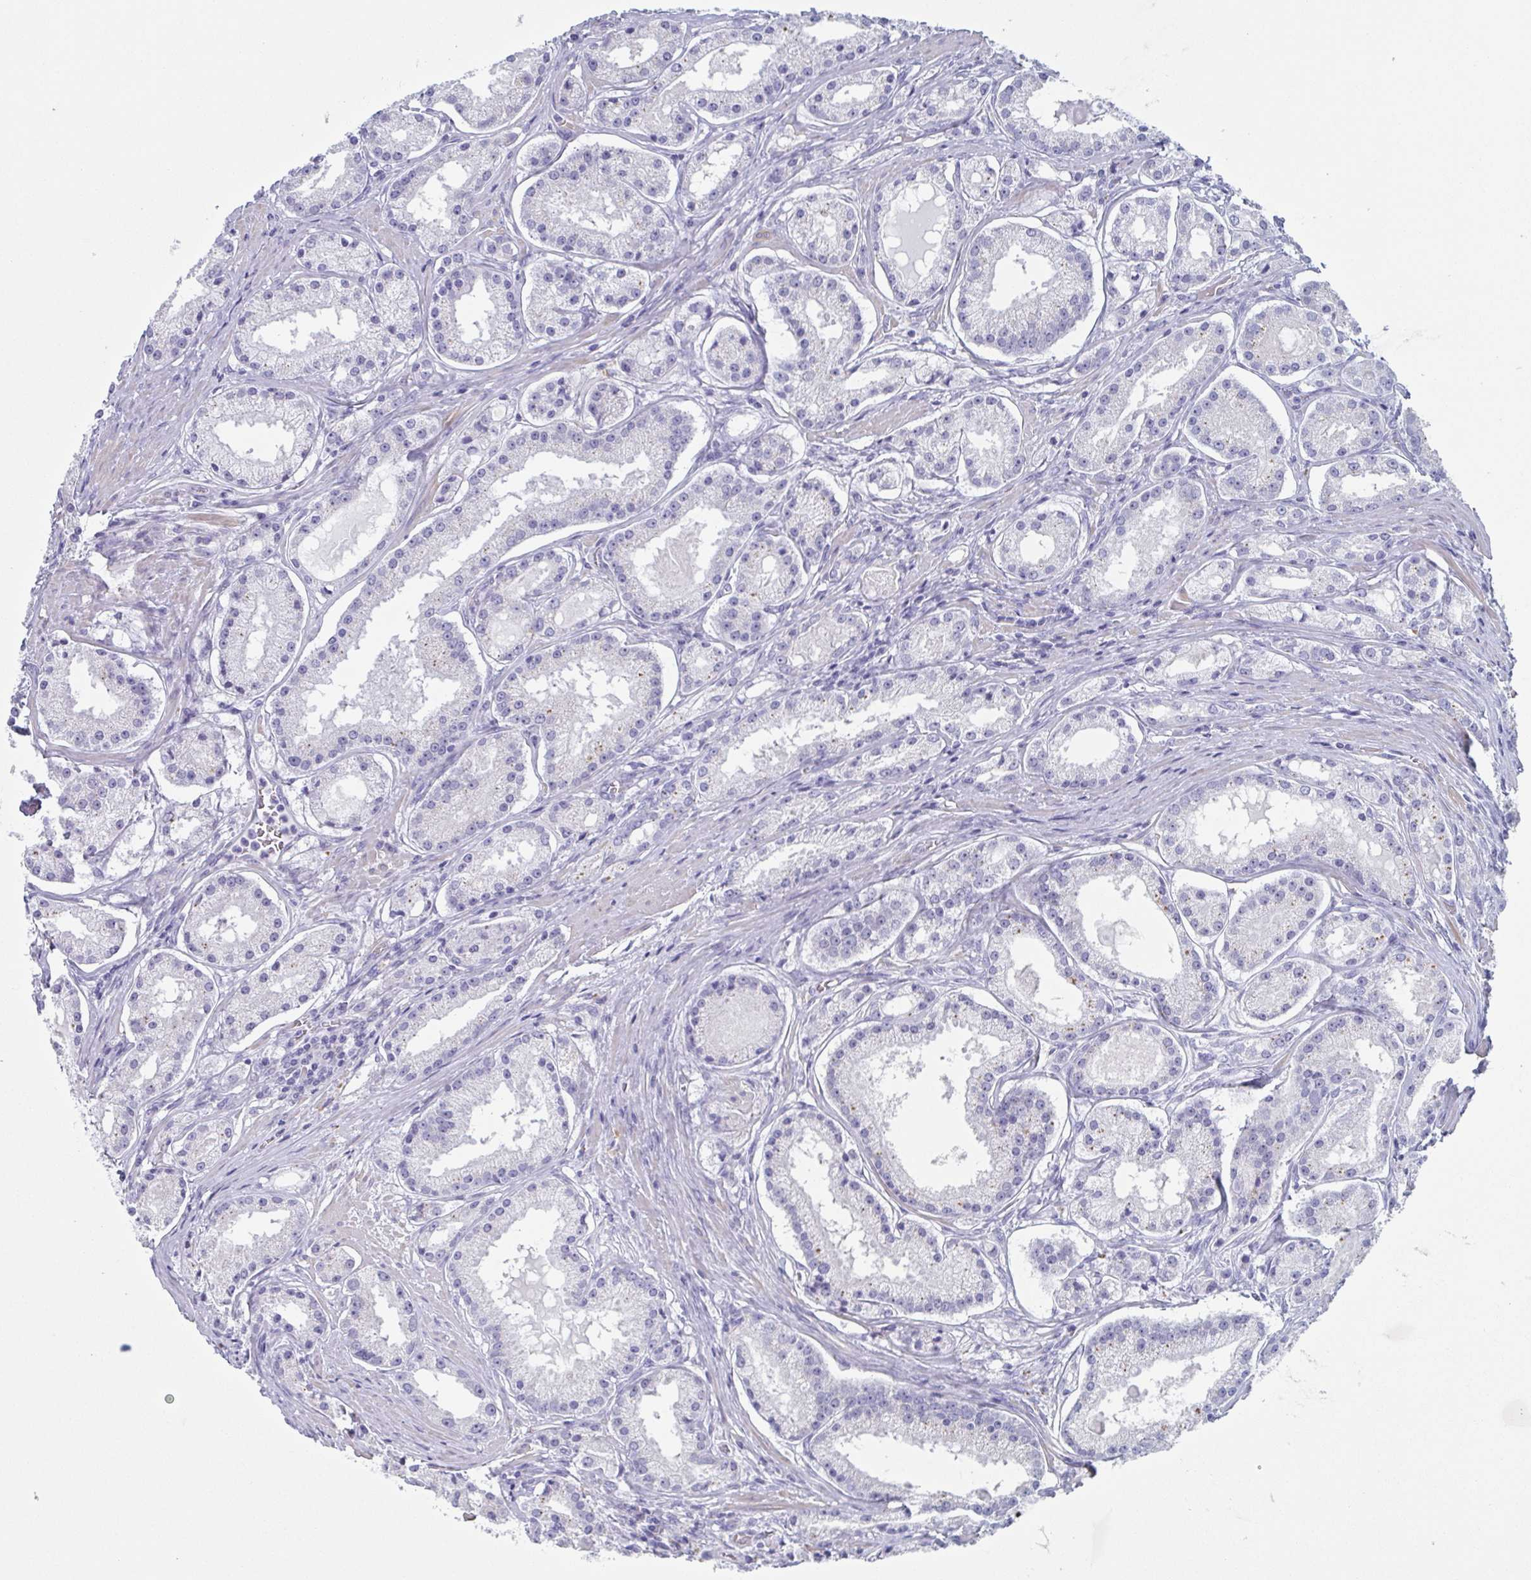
{"staining": {"intensity": "negative", "quantity": "none", "location": "none"}, "tissue": "prostate cancer", "cell_type": "Tumor cells", "image_type": "cancer", "snomed": [{"axis": "morphology", "description": "Adenocarcinoma, Low grade"}, {"axis": "topography", "description": "Prostate"}], "caption": "This micrograph is of prostate cancer (adenocarcinoma (low-grade)) stained with immunohistochemistry to label a protein in brown with the nuclei are counter-stained blue. There is no positivity in tumor cells.", "gene": "TAGLN3", "patient": {"sex": "male", "age": 57}}